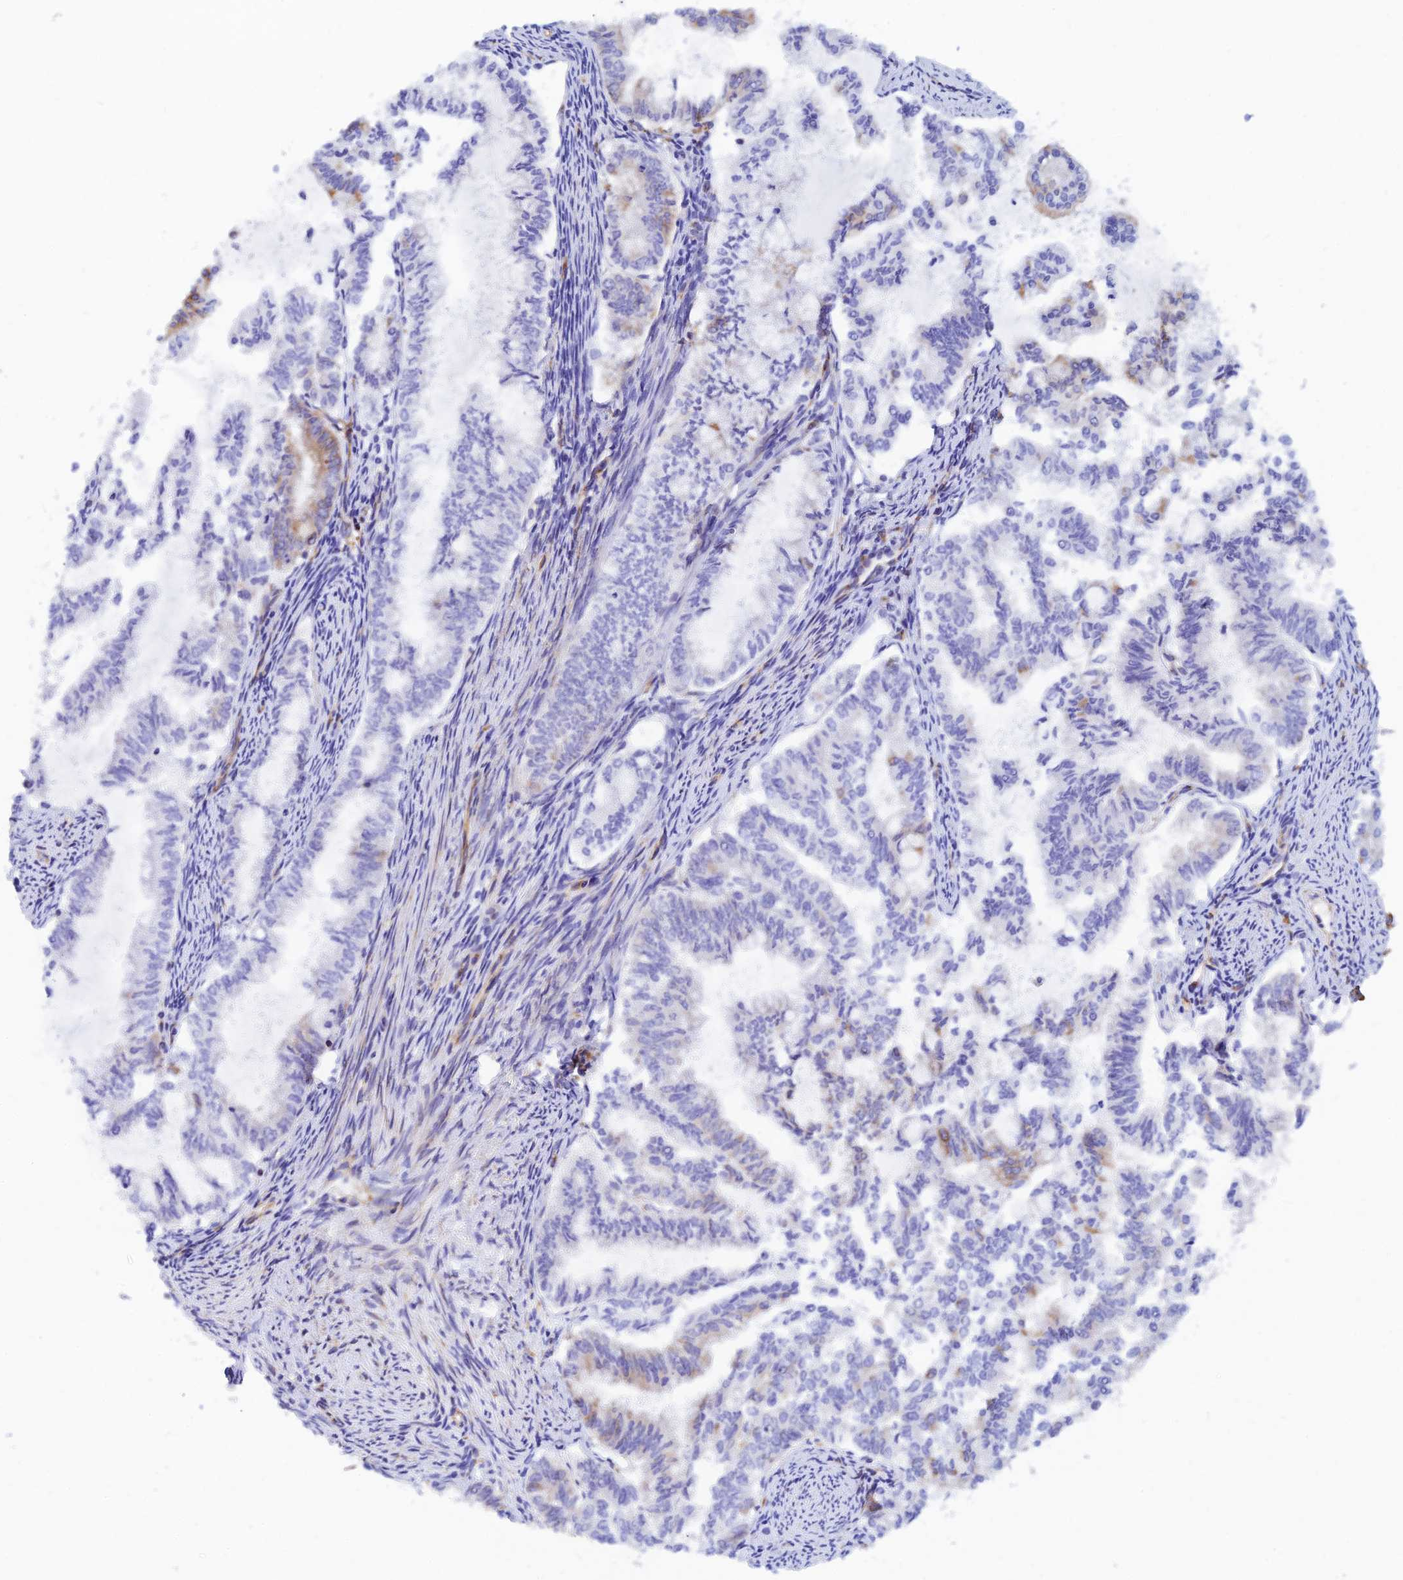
{"staining": {"intensity": "weak", "quantity": "<25%", "location": "cytoplasmic/membranous"}, "tissue": "endometrial cancer", "cell_type": "Tumor cells", "image_type": "cancer", "snomed": [{"axis": "morphology", "description": "Adenocarcinoma, NOS"}, {"axis": "topography", "description": "Endometrium"}], "caption": "Tumor cells are negative for brown protein staining in endometrial adenocarcinoma.", "gene": "DCTN2", "patient": {"sex": "female", "age": 79}}